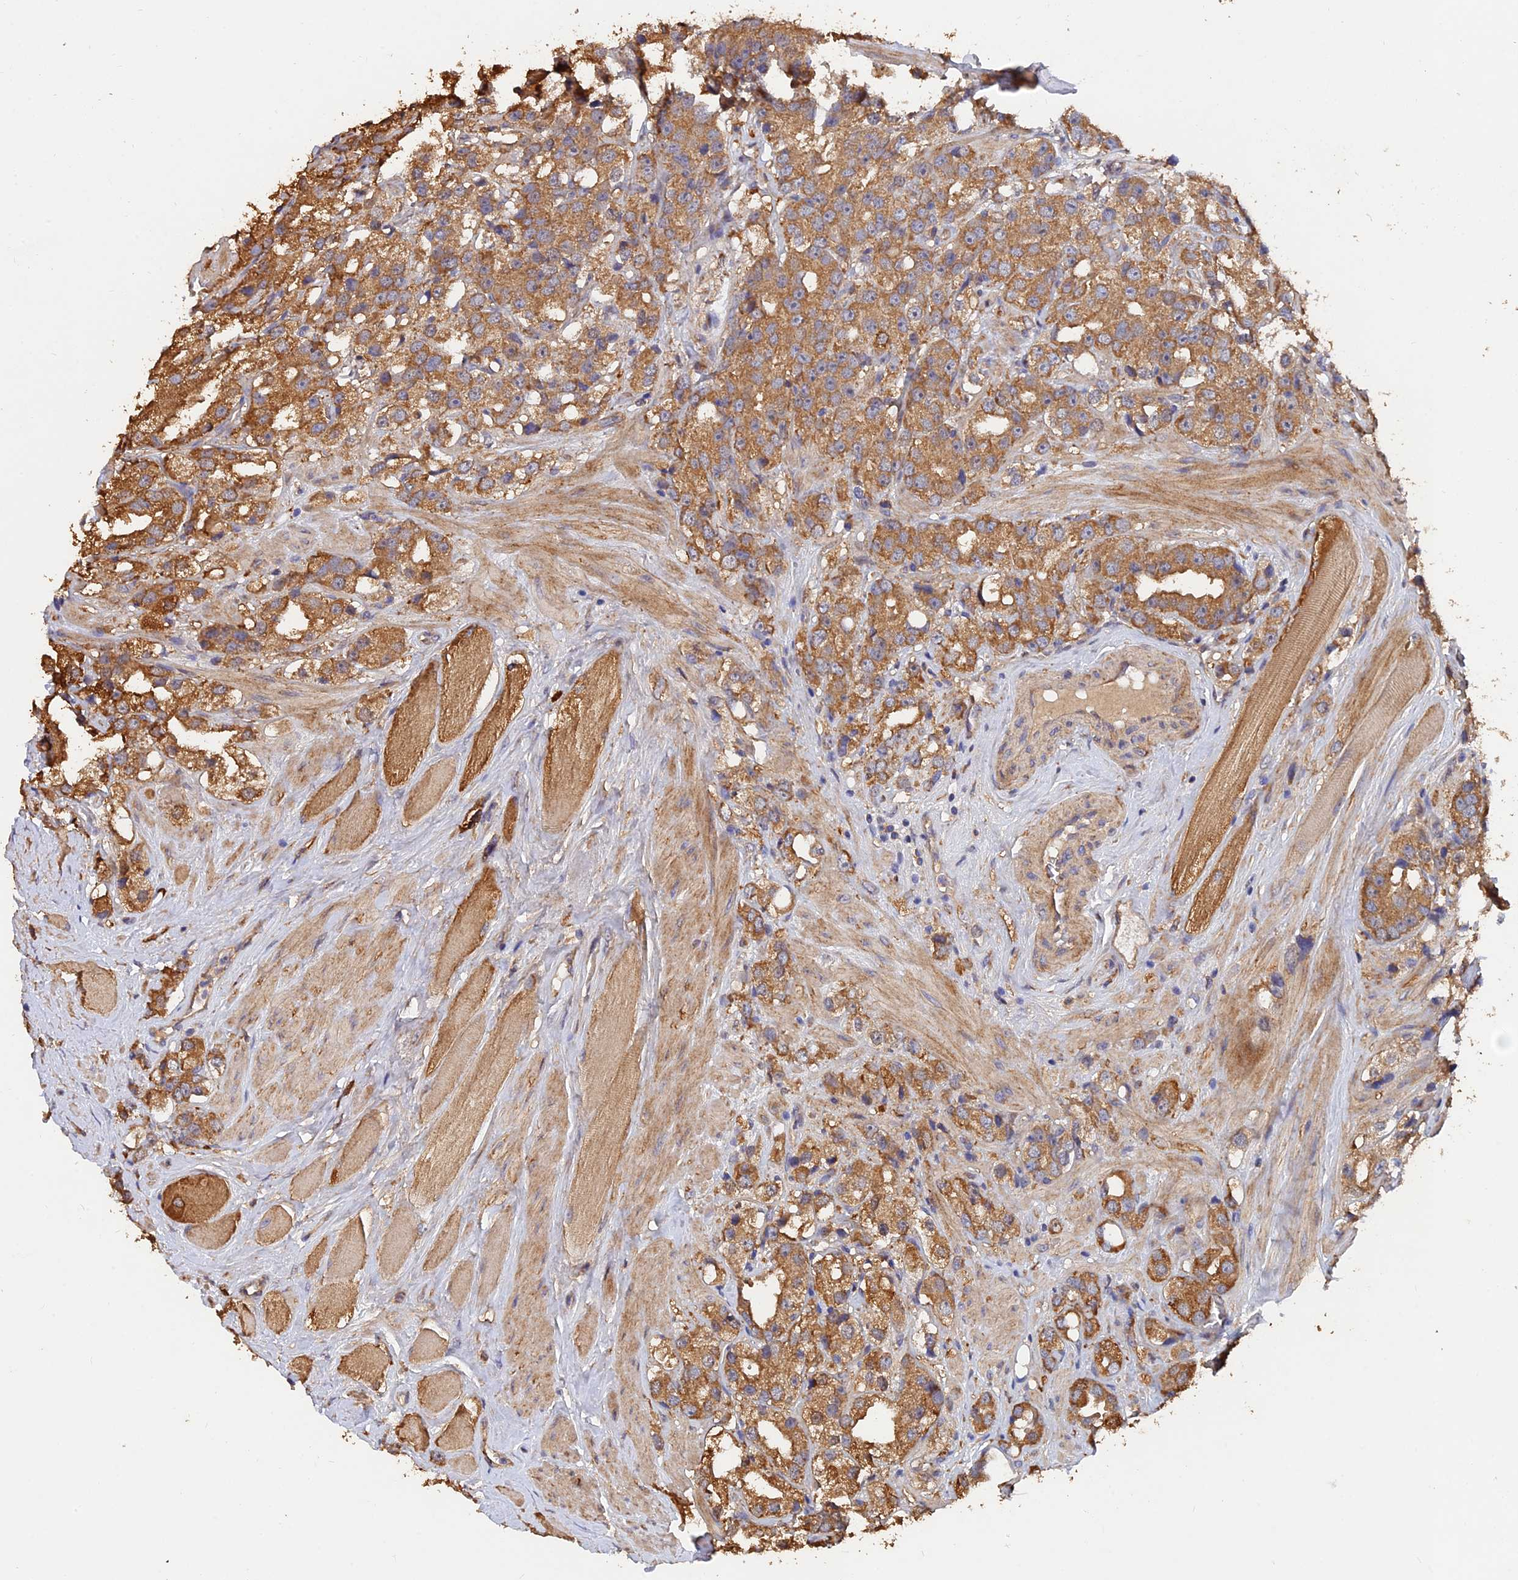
{"staining": {"intensity": "moderate", "quantity": ">75%", "location": "cytoplasmic/membranous"}, "tissue": "prostate cancer", "cell_type": "Tumor cells", "image_type": "cancer", "snomed": [{"axis": "morphology", "description": "Adenocarcinoma, NOS"}, {"axis": "topography", "description": "Prostate"}], "caption": "Protein expression analysis of prostate cancer (adenocarcinoma) demonstrates moderate cytoplasmic/membranous expression in approximately >75% of tumor cells. (Brightfield microscopy of DAB IHC at high magnification).", "gene": "SLC38A11", "patient": {"sex": "male", "age": 79}}